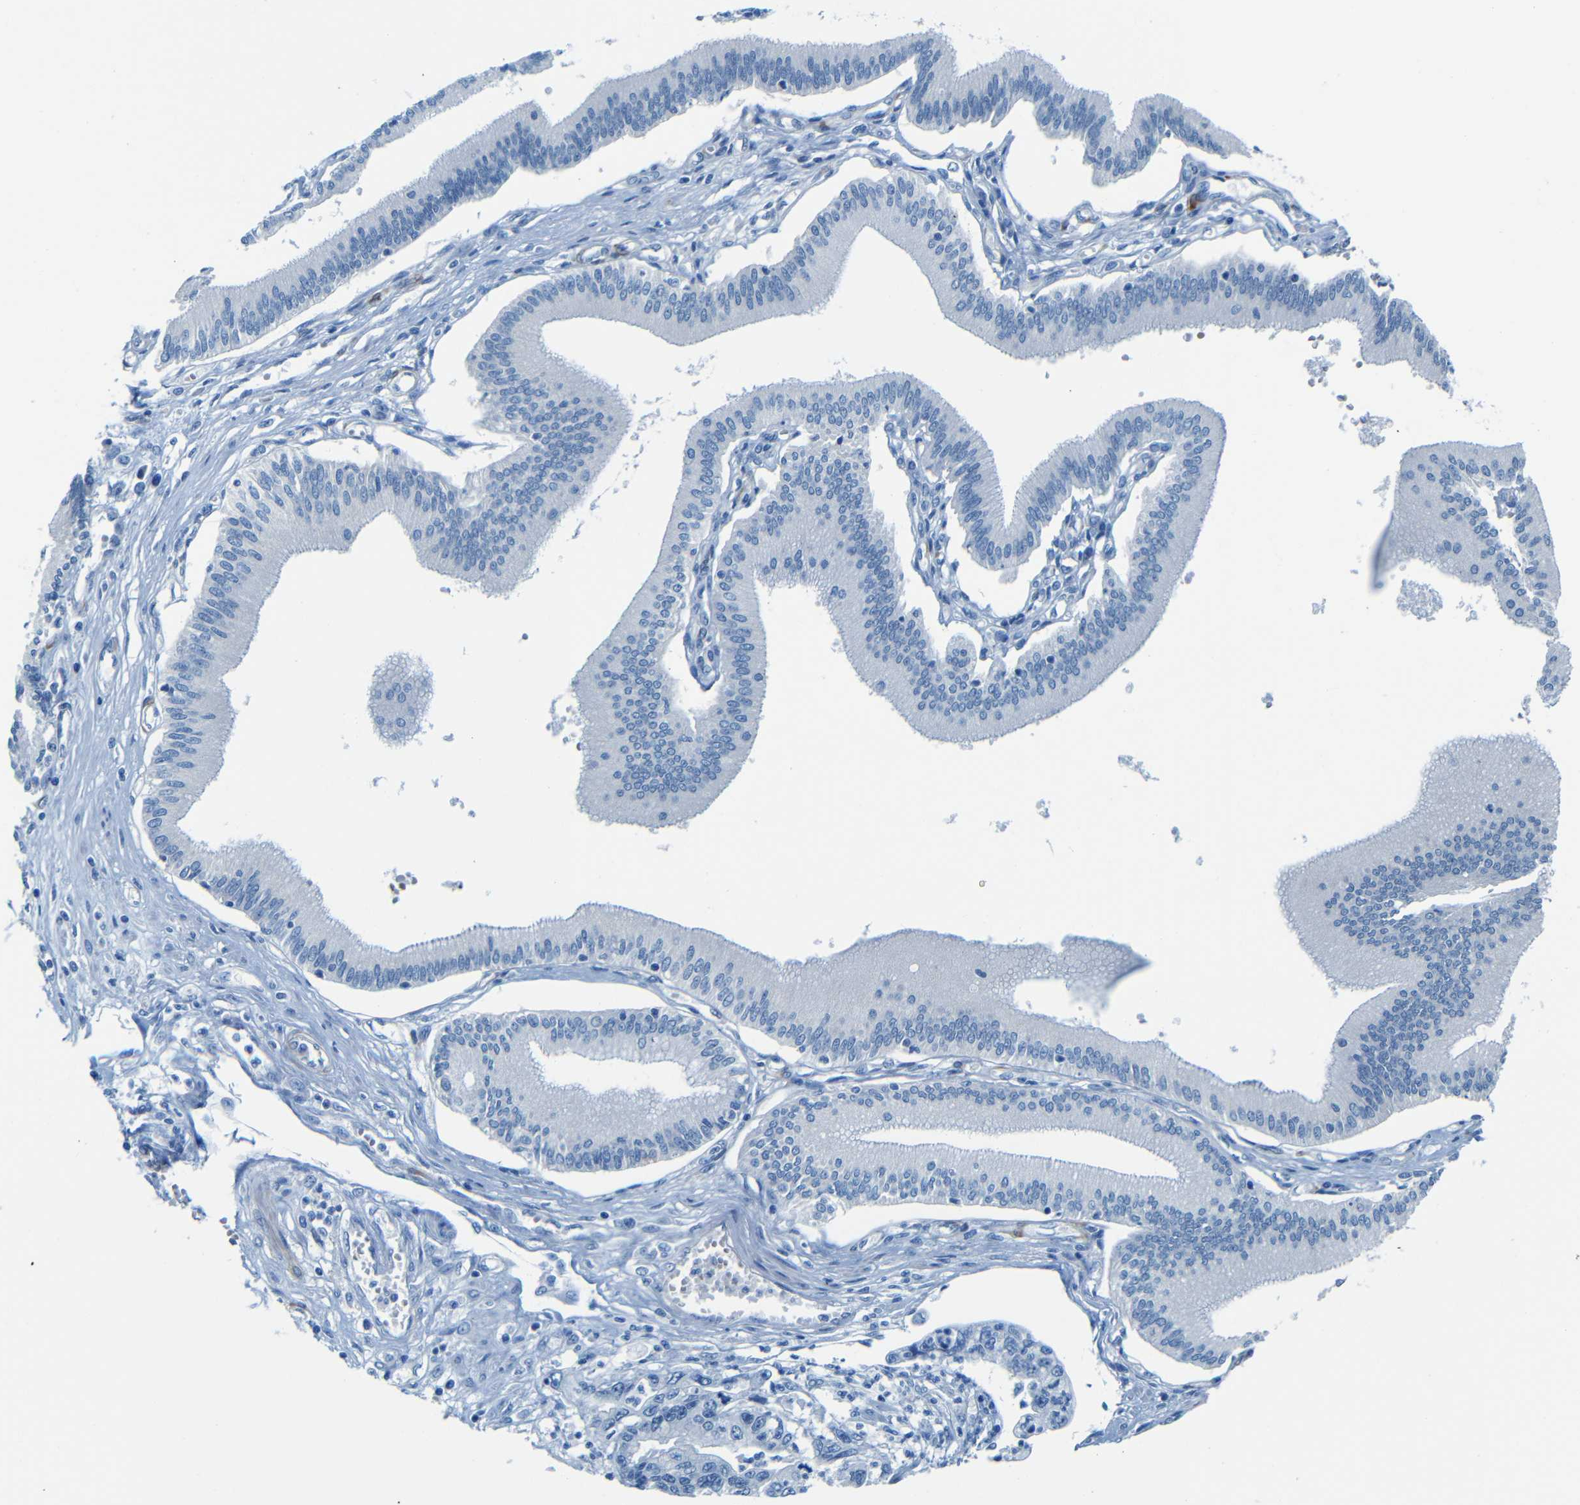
{"staining": {"intensity": "negative", "quantity": "none", "location": "none"}, "tissue": "pancreatic cancer", "cell_type": "Tumor cells", "image_type": "cancer", "snomed": [{"axis": "morphology", "description": "Adenocarcinoma, NOS"}, {"axis": "topography", "description": "Pancreas"}], "caption": "Pancreatic adenocarcinoma stained for a protein using immunohistochemistry shows no positivity tumor cells.", "gene": "MAP2", "patient": {"sex": "male", "age": 56}}